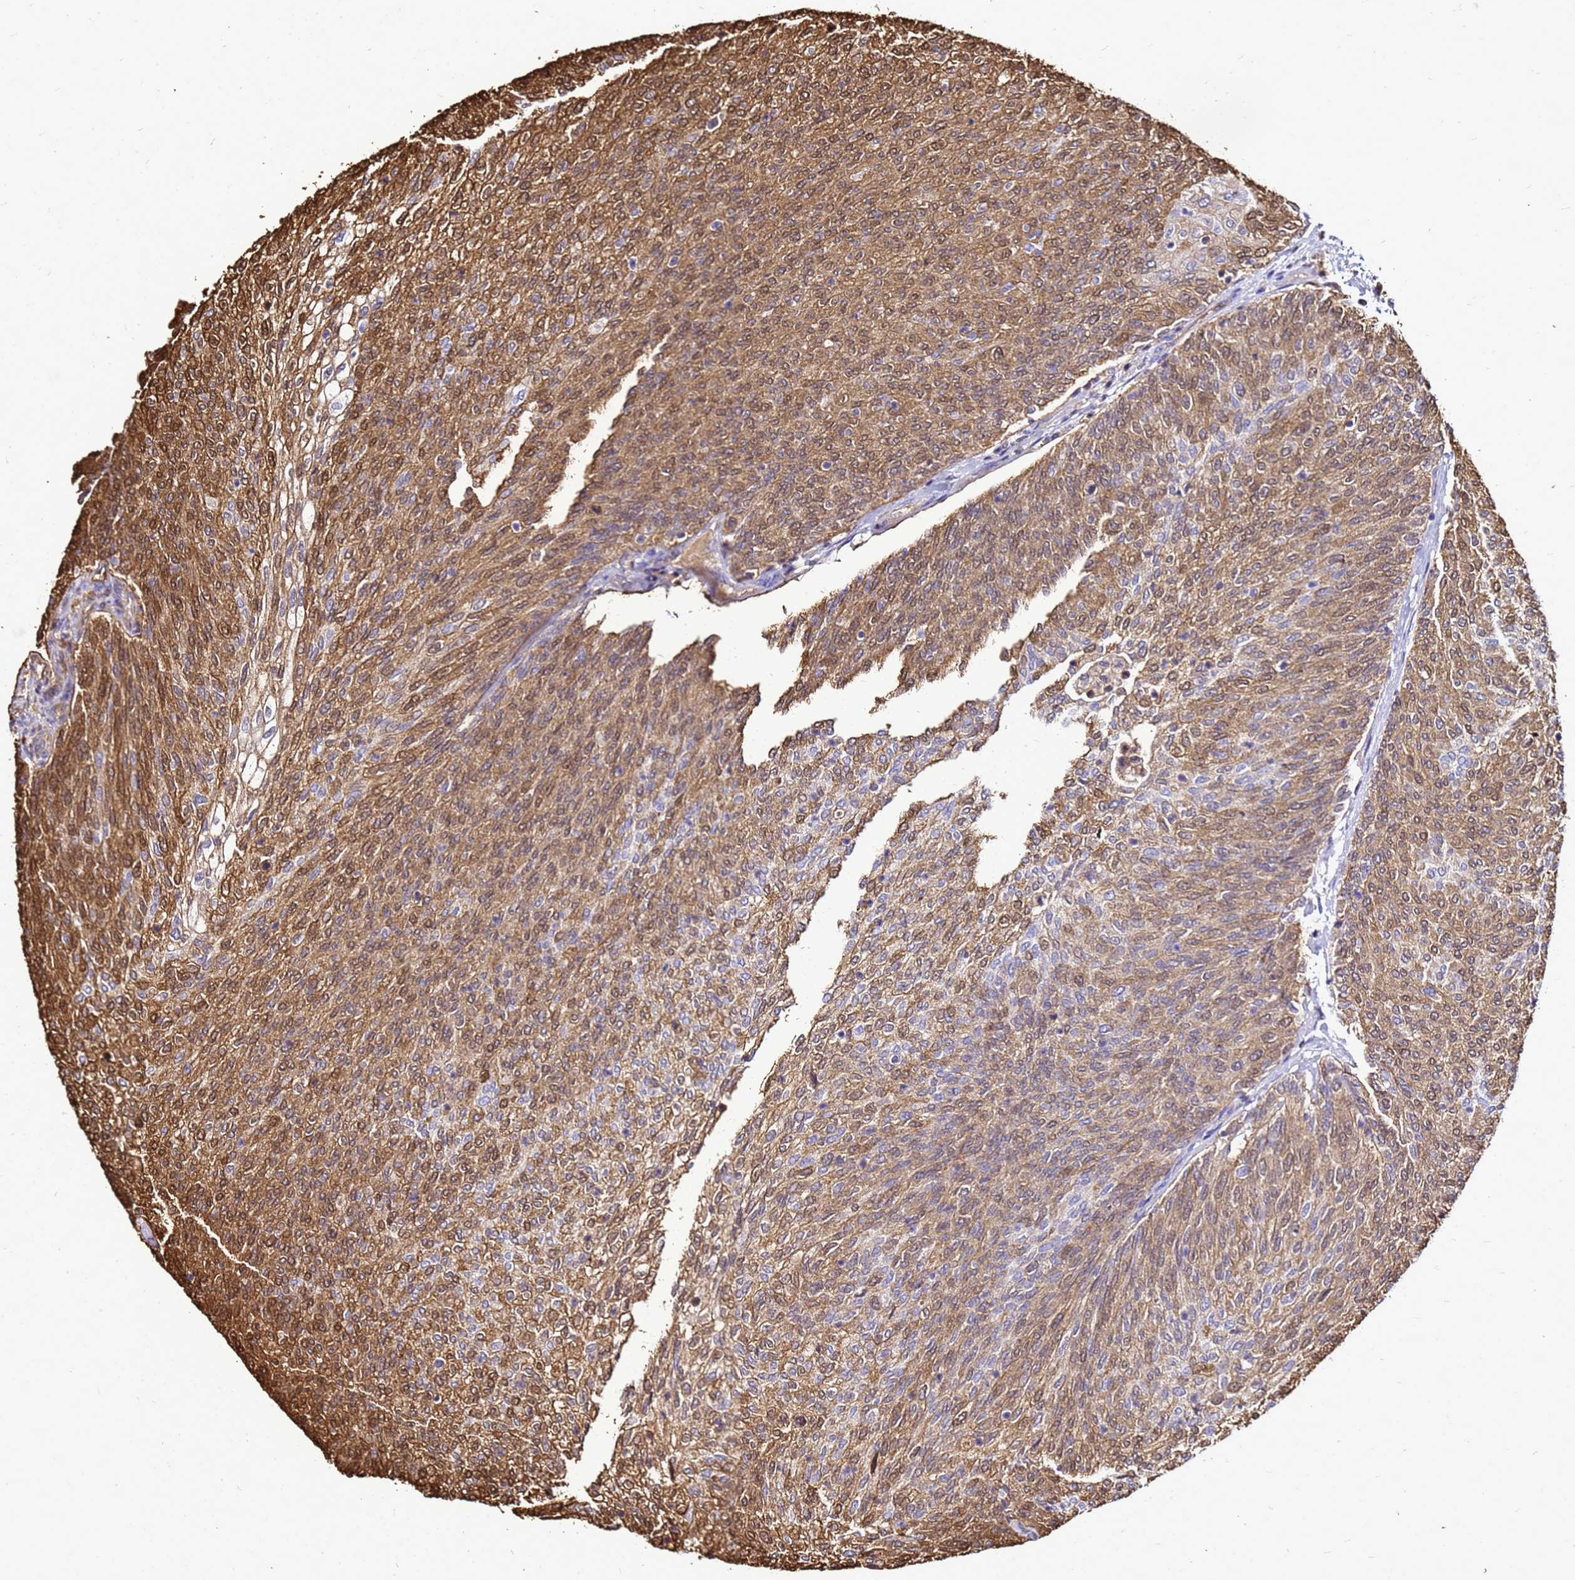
{"staining": {"intensity": "moderate", "quantity": "25%-75%", "location": "cytoplasmic/membranous,nuclear"}, "tissue": "urothelial cancer", "cell_type": "Tumor cells", "image_type": "cancer", "snomed": [{"axis": "morphology", "description": "Urothelial carcinoma, Low grade"}, {"axis": "topography", "description": "Urinary bladder"}], "caption": "The histopathology image displays staining of urothelial cancer, revealing moderate cytoplasmic/membranous and nuclear protein positivity (brown color) within tumor cells.", "gene": "S100A2", "patient": {"sex": "female", "age": 79}}